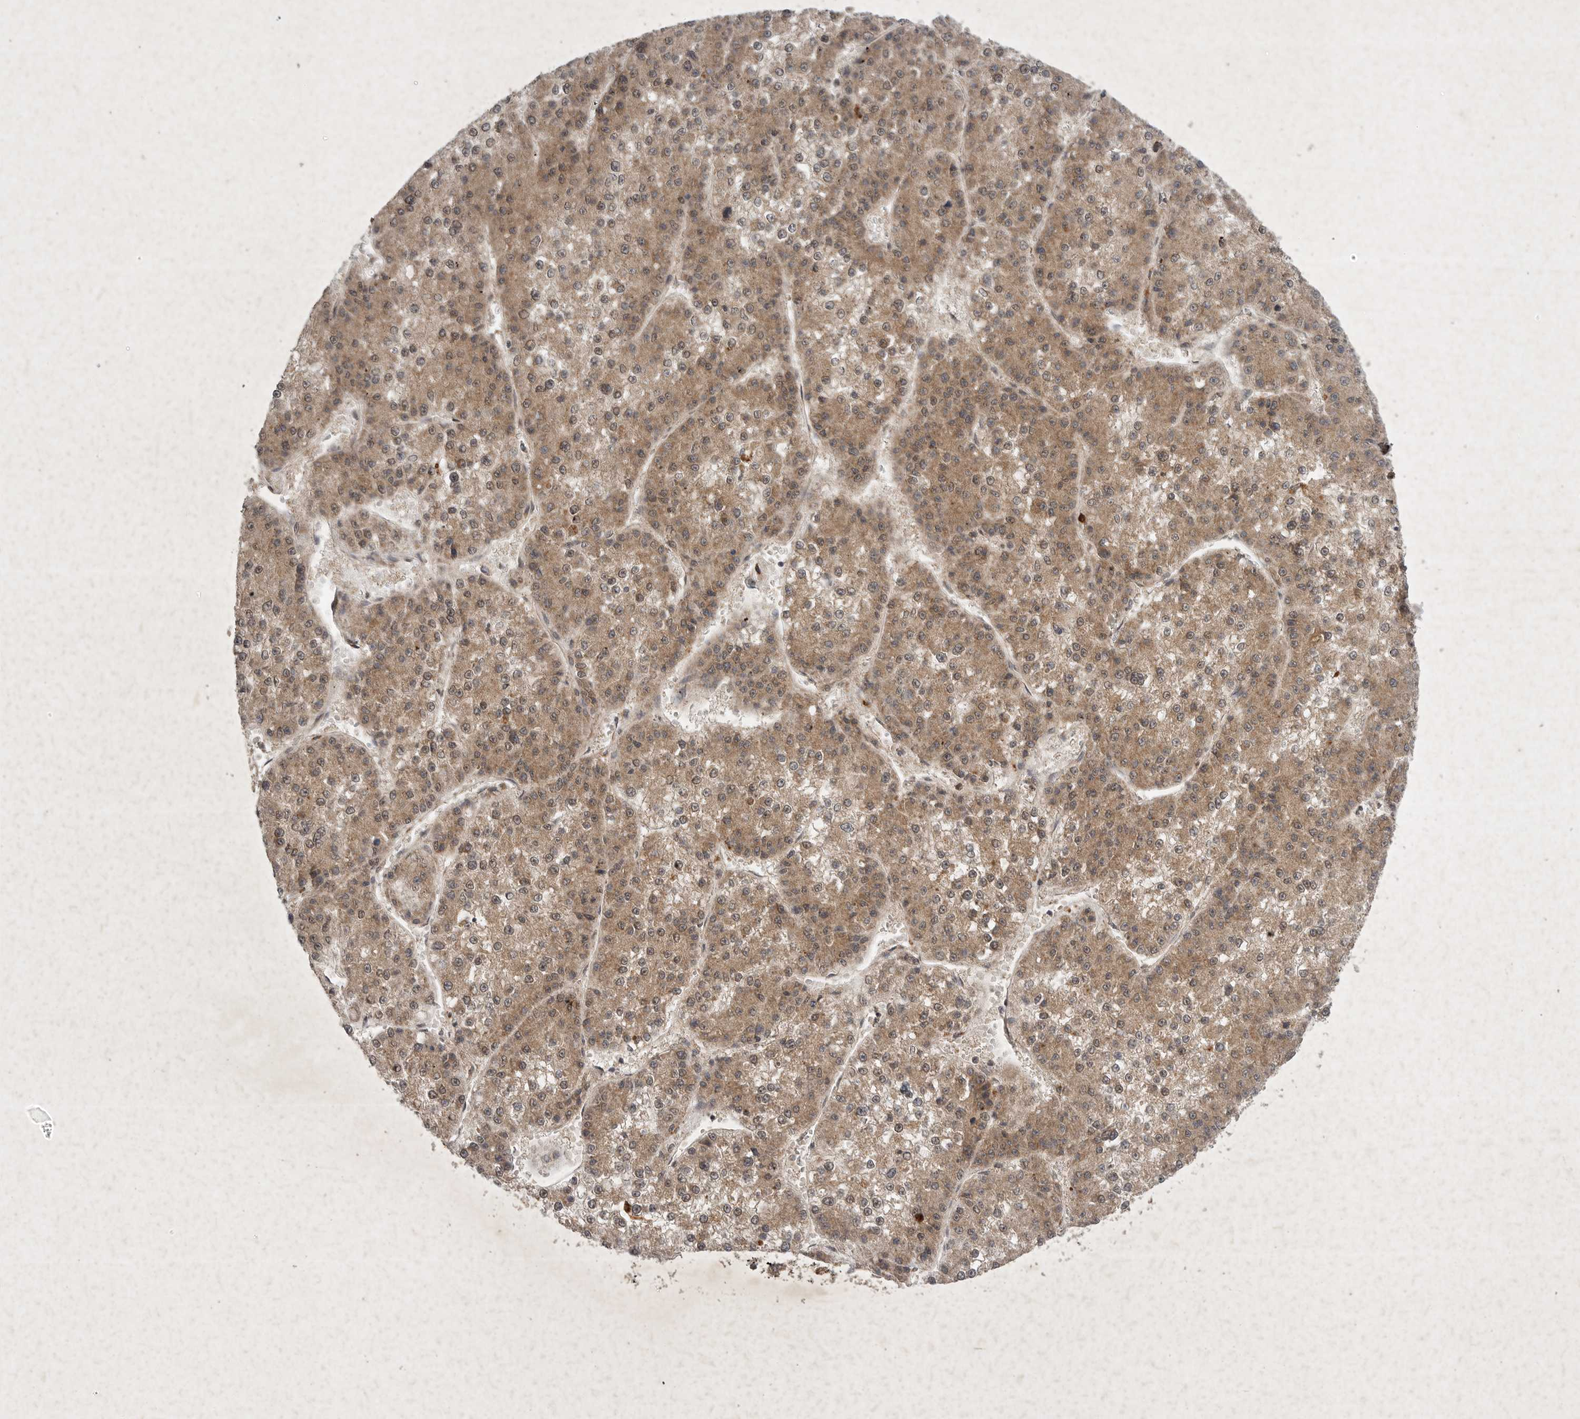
{"staining": {"intensity": "moderate", "quantity": ">75%", "location": "cytoplasmic/membranous,nuclear"}, "tissue": "liver cancer", "cell_type": "Tumor cells", "image_type": "cancer", "snomed": [{"axis": "morphology", "description": "Carcinoma, Hepatocellular, NOS"}, {"axis": "topography", "description": "Liver"}], "caption": "A high-resolution photomicrograph shows immunohistochemistry (IHC) staining of liver cancer, which displays moderate cytoplasmic/membranous and nuclear expression in approximately >75% of tumor cells.", "gene": "DDR1", "patient": {"sex": "female", "age": 73}}